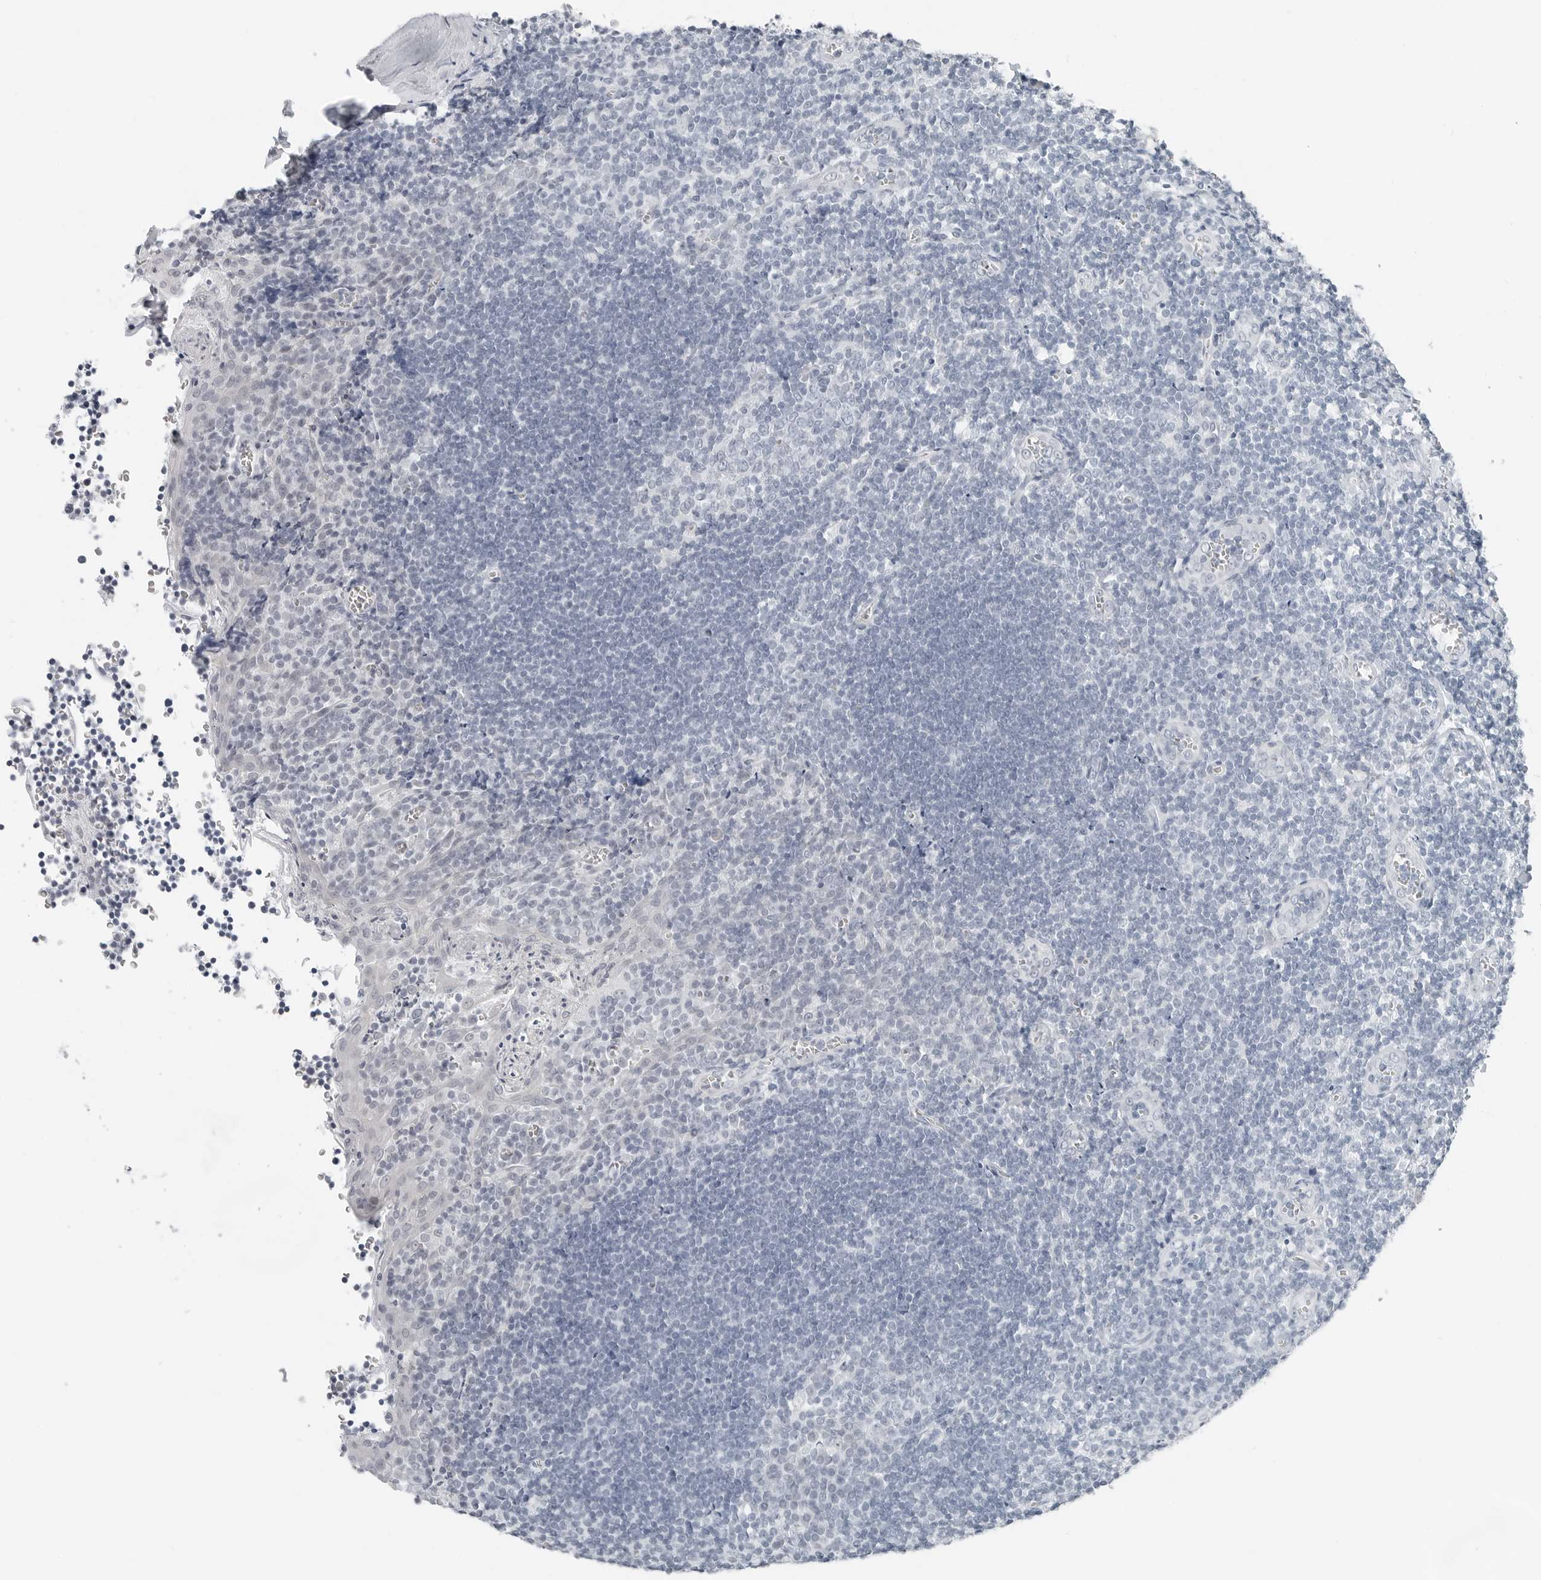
{"staining": {"intensity": "negative", "quantity": "none", "location": "none"}, "tissue": "tonsil", "cell_type": "Germinal center cells", "image_type": "normal", "snomed": [{"axis": "morphology", "description": "Normal tissue, NOS"}, {"axis": "topography", "description": "Tonsil"}], "caption": "Tonsil stained for a protein using immunohistochemistry reveals no staining germinal center cells.", "gene": "XIRP1", "patient": {"sex": "male", "age": 27}}